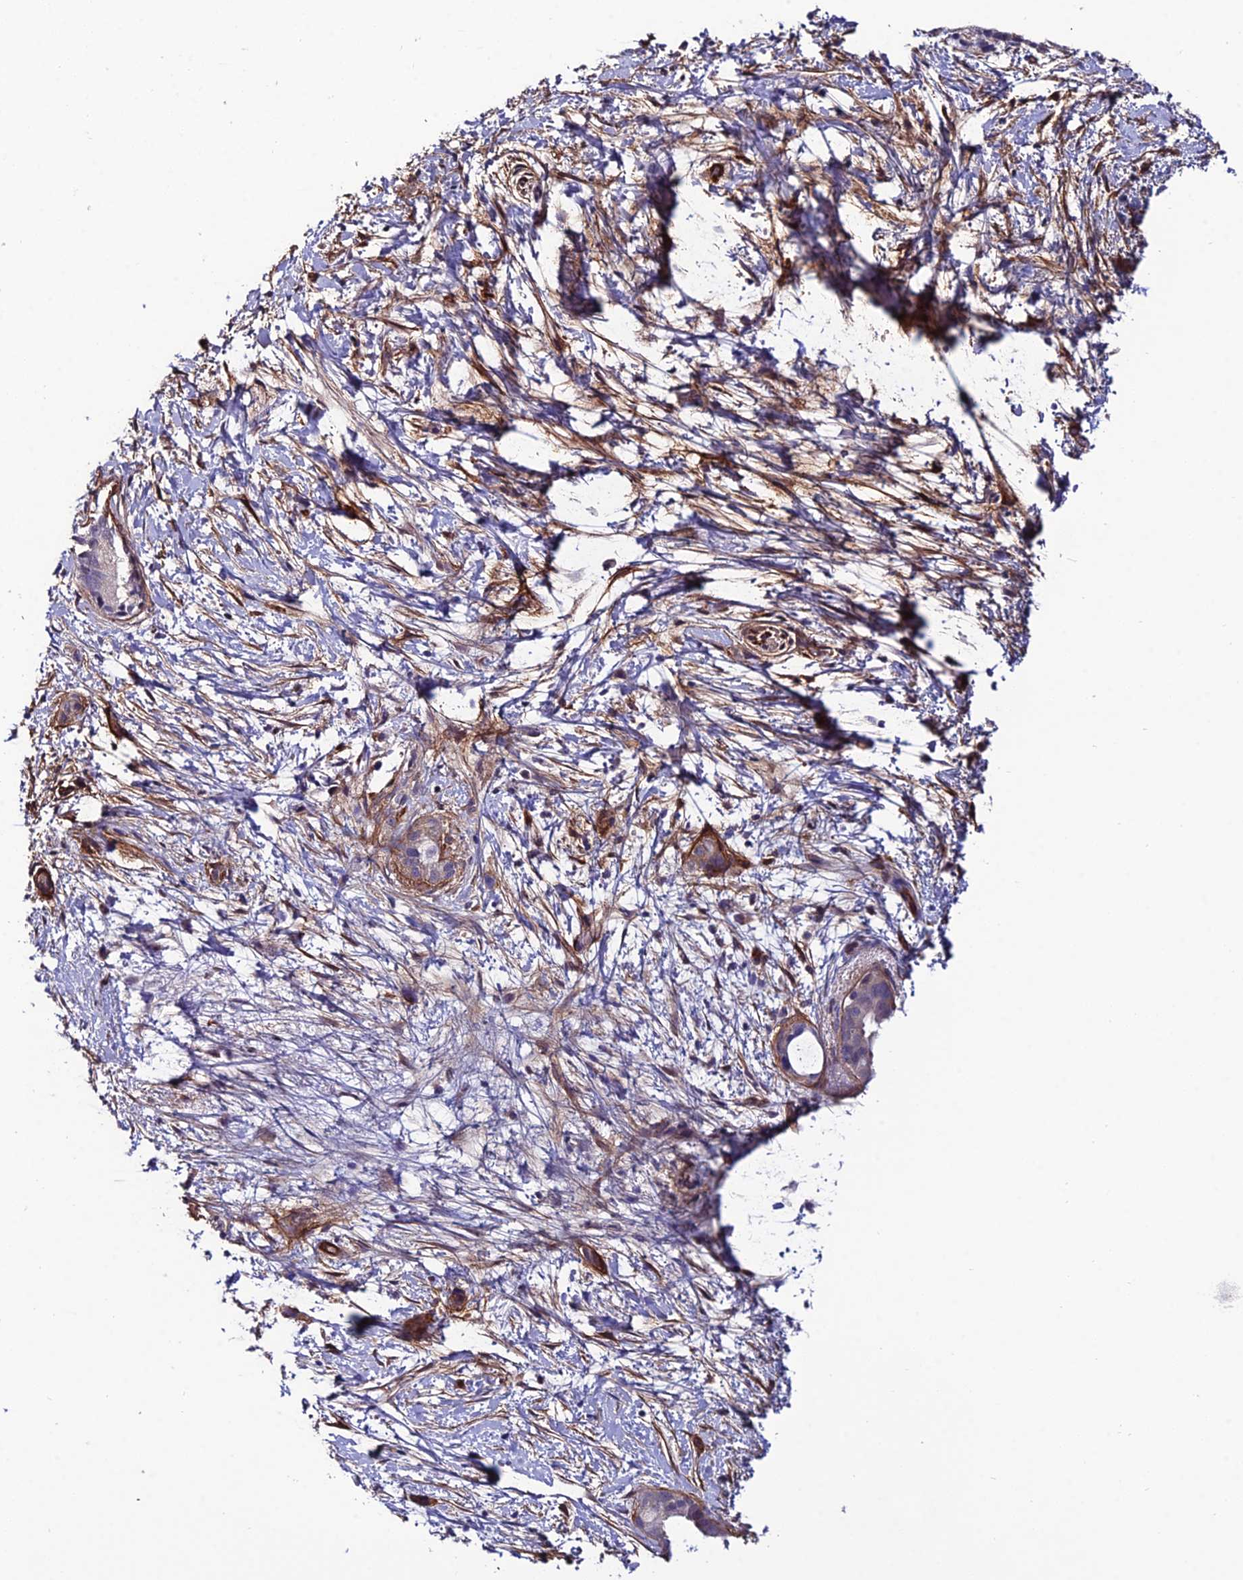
{"staining": {"intensity": "moderate", "quantity": "<25%", "location": "cytoplasmic/membranous"}, "tissue": "pancreatic cancer", "cell_type": "Tumor cells", "image_type": "cancer", "snomed": [{"axis": "morphology", "description": "Normal tissue, NOS"}, {"axis": "morphology", "description": "Adenocarcinoma, NOS"}, {"axis": "topography", "description": "Pancreas"}, {"axis": "topography", "description": "Peripheral nerve tissue"}], "caption": "IHC of pancreatic cancer displays low levels of moderate cytoplasmic/membranous staining in approximately <25% of tumor cells.", "gene": "SYT15", "patient": {"sex": "female", "age": 63}}